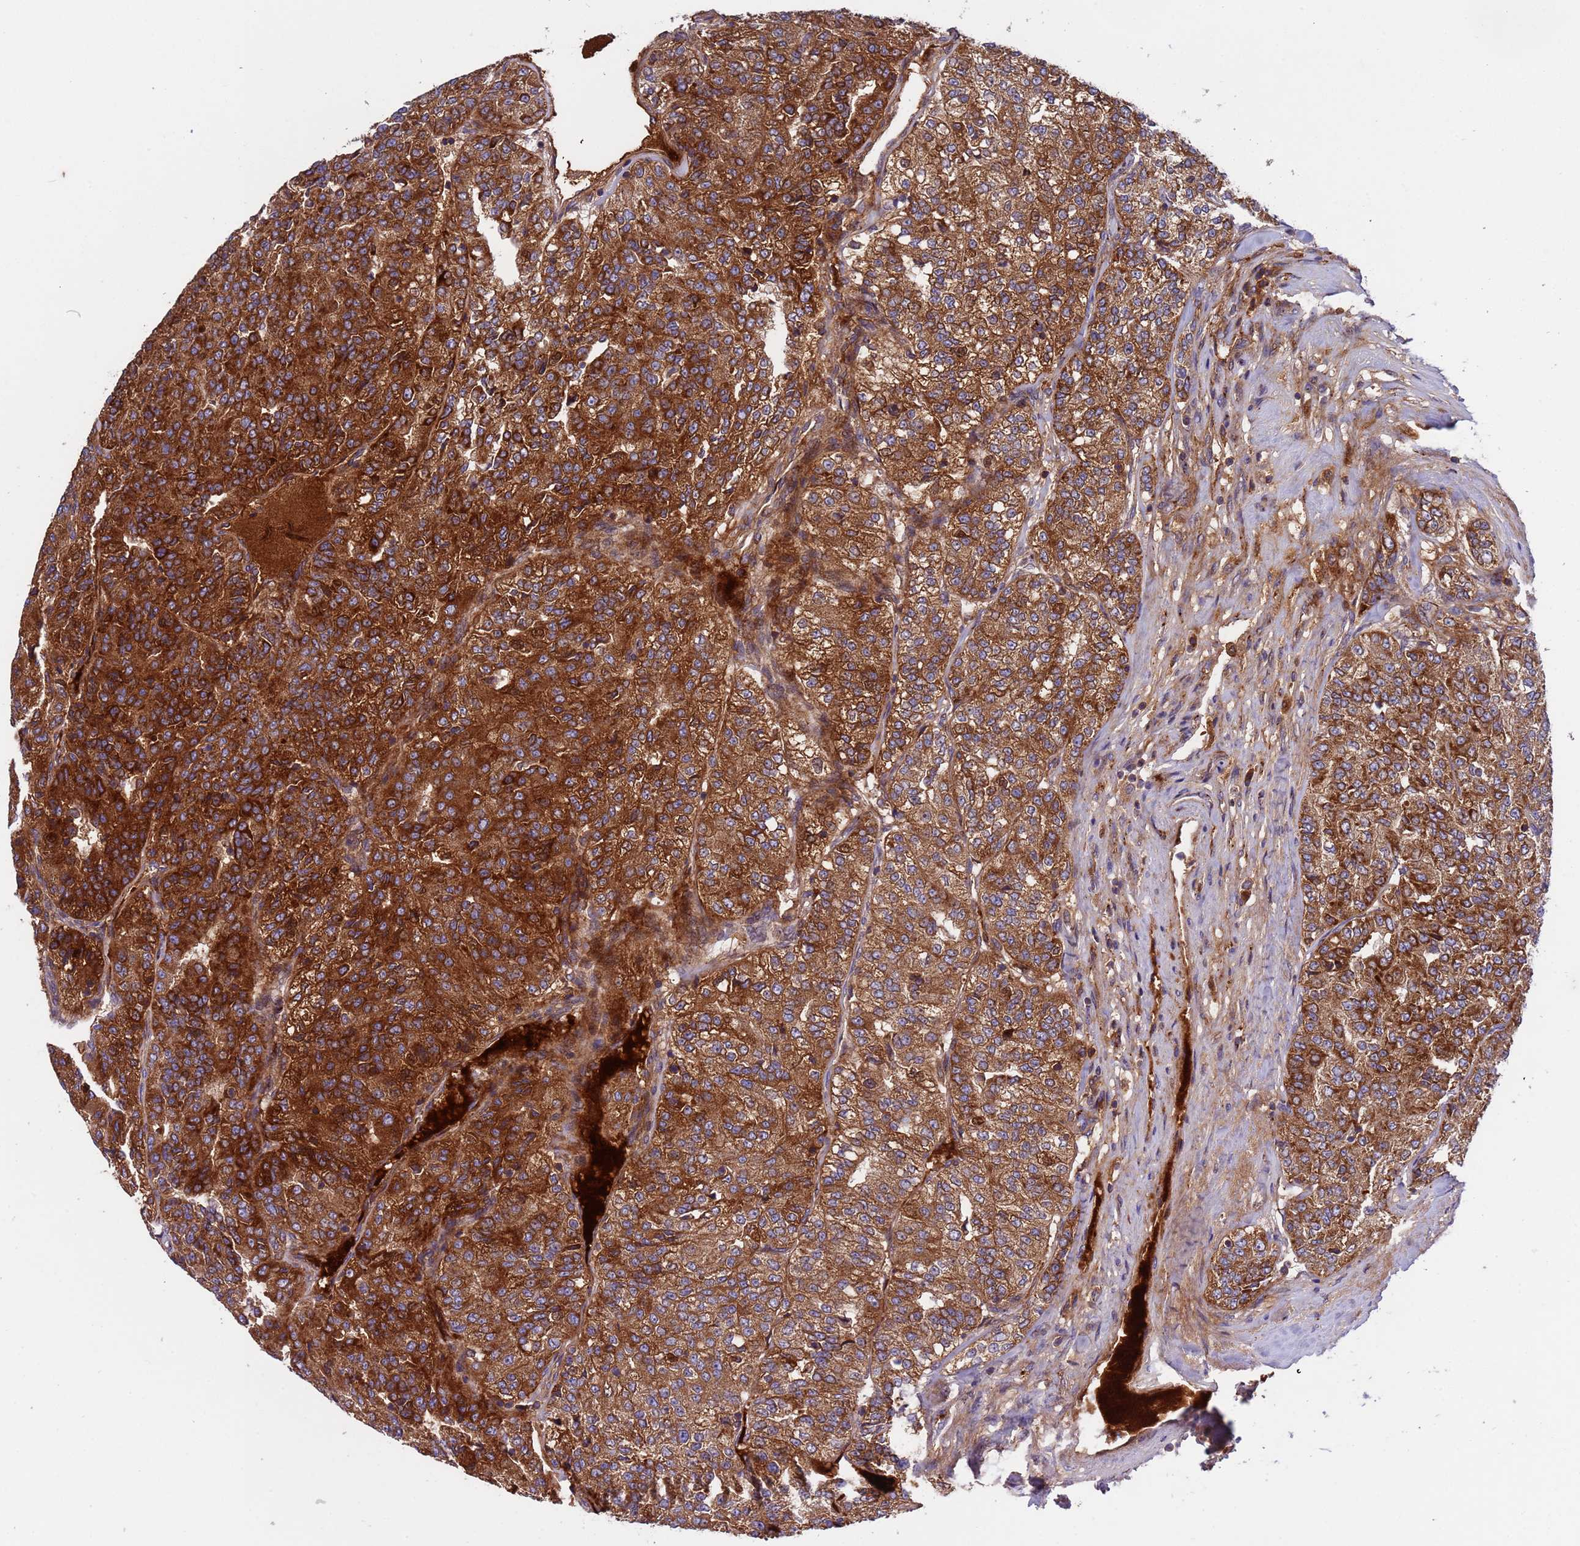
{"staining": {"intensity": "strong", "quantity": ">75%", "location": "cytoplasmic/membranous"}, "tissue": "renal cancer", "cell_type": "Tumor cells", "image_type": "cancer", "snomed": [{"axis": "morphology", "description": "Adenocarcinoma, NOS"}, {"axis": "topography", "description": "Kidney"}], "caption": "Protein staining exhibits strong cytoplasmic/membranous staining in about >75% of tumor cells in renal adenocarcinoma.", "gene": "PARP16", "patient": {"sex": "female", "age": 63}}